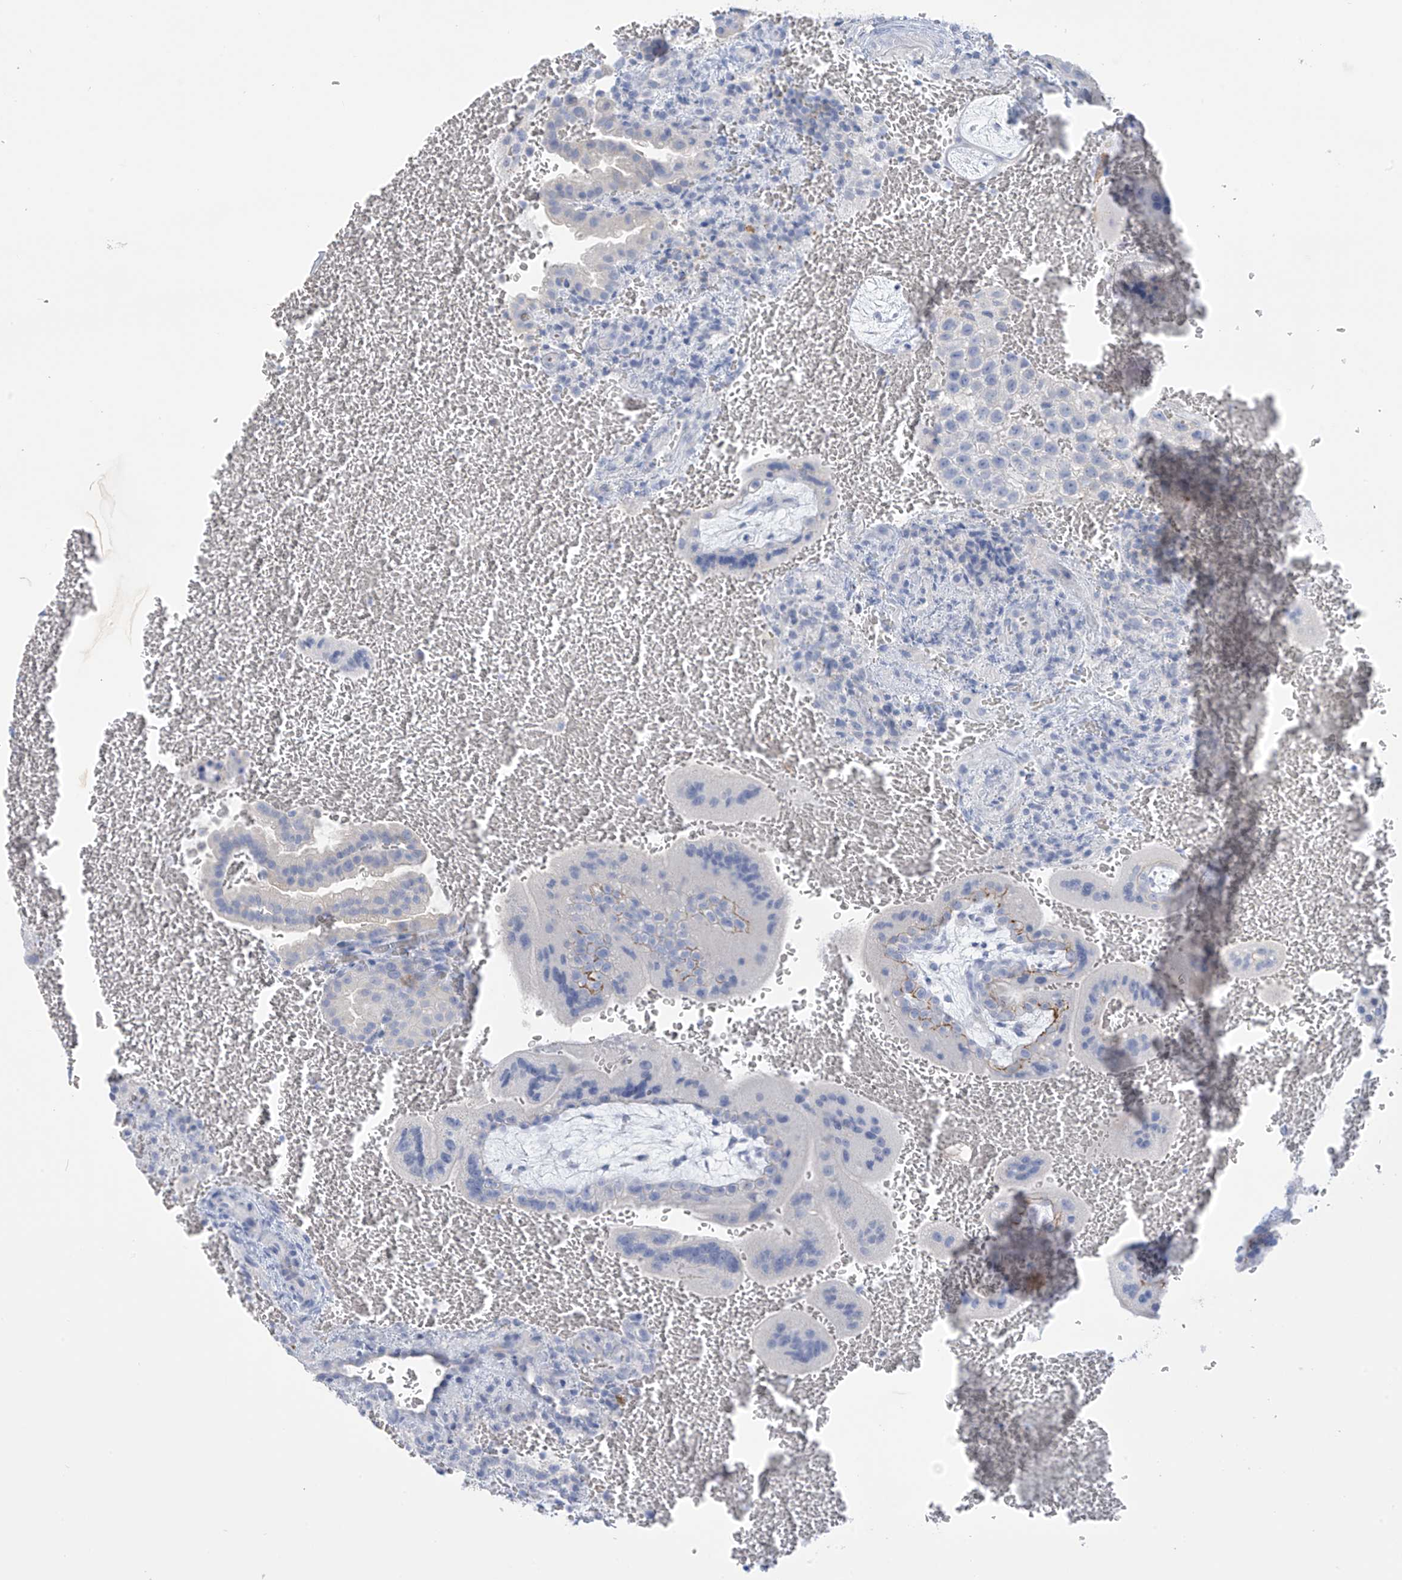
{"staining": {"intensity": "negative", "quantity": "none", "location": "none"}, "tissue": "placenta", "cell_type": "Trophoblastic cells", "image_type": "normal", "snomed": [{"axis": "morphology", "description": "Normal tissue, NOS"}, {"axis": "topography", "description": "Placenta"}], "caption": "The image shows no staining of trophoblastic cells in benign placenta. Nuclei are stained in blue.", "gene": "TRMT2B", "patient": {"sex": "female", "age": 35}}